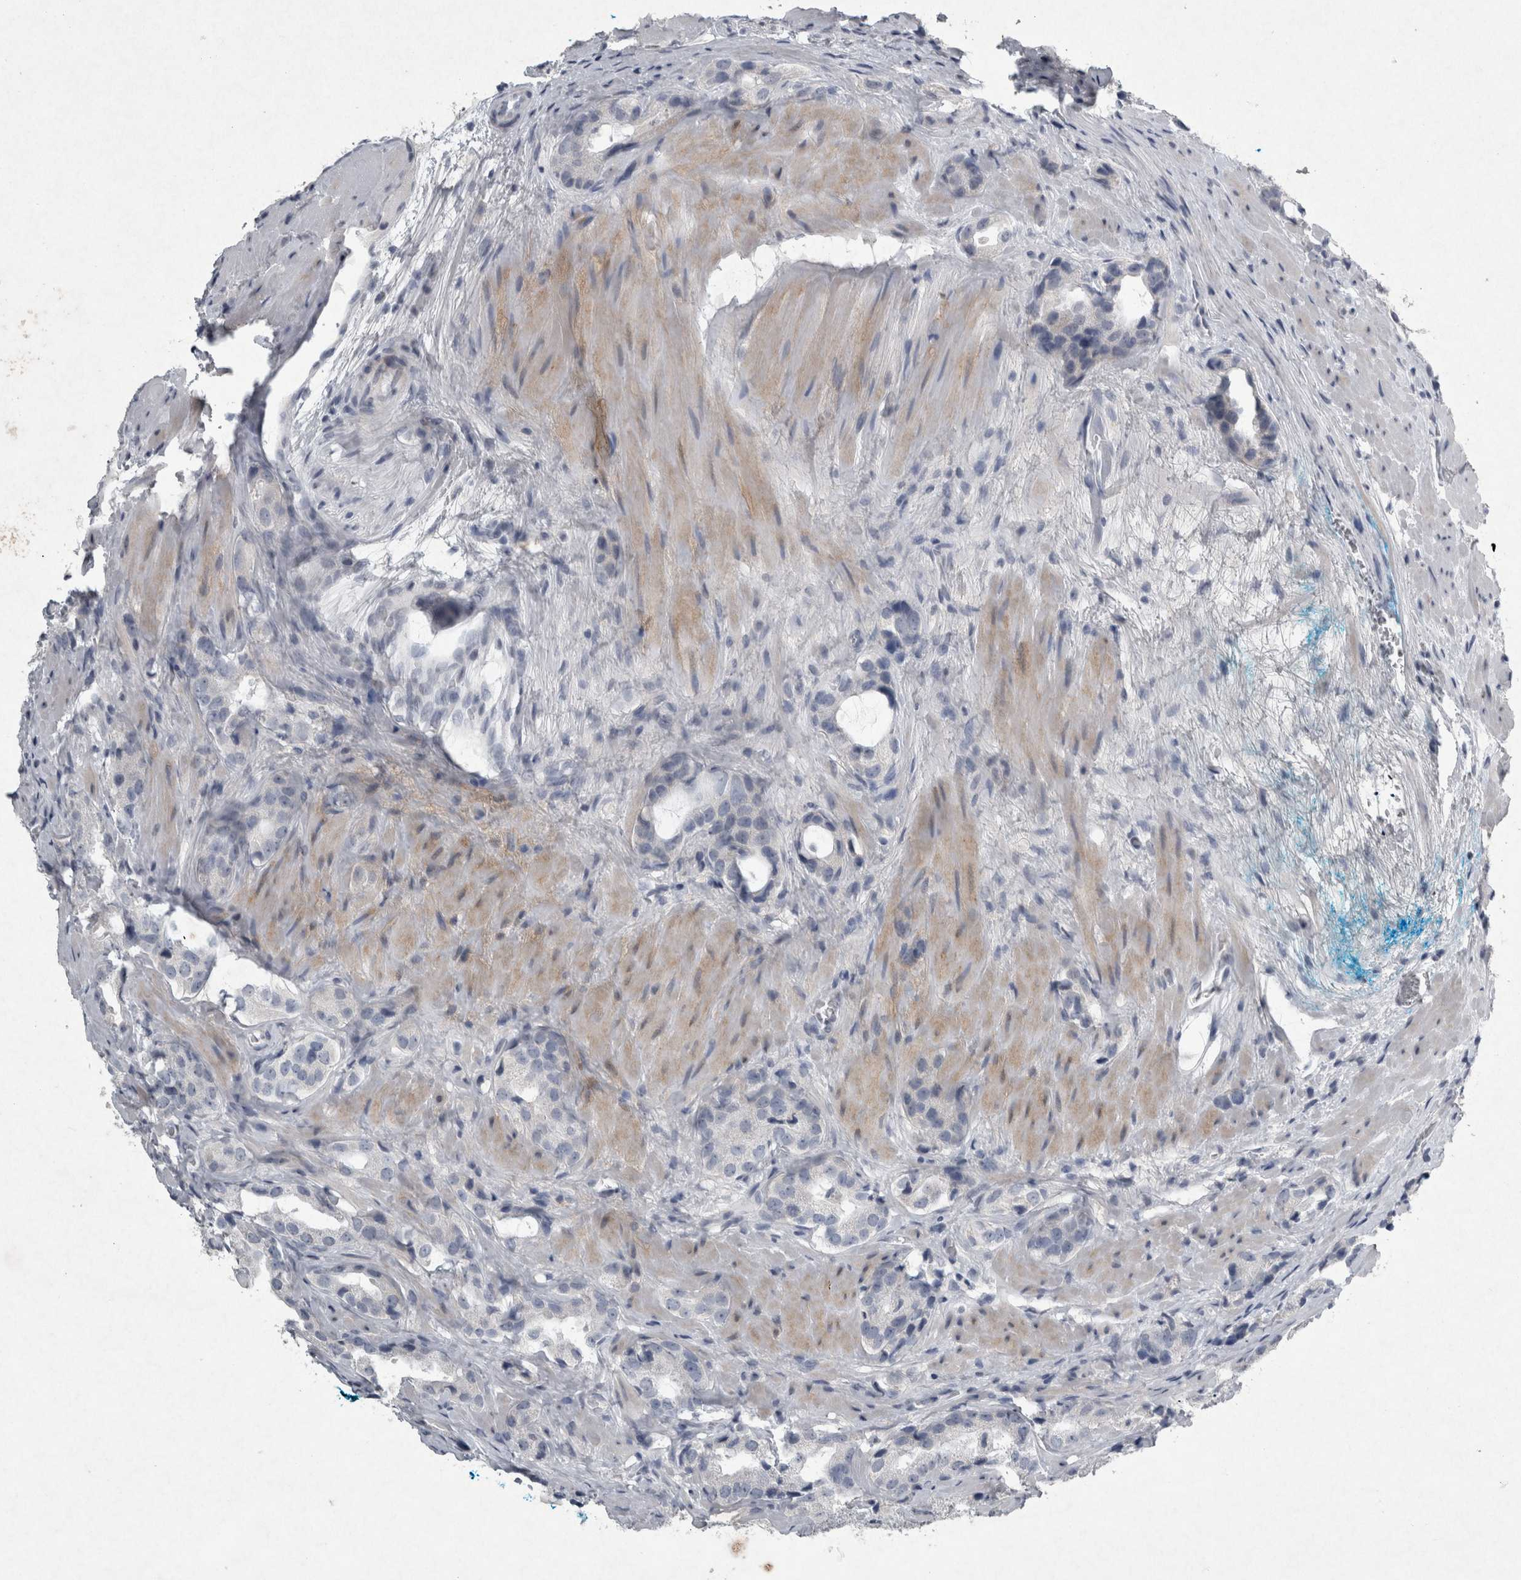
{"staining": {"intensity": "negative", "quantity": "none", "location": "none"}, "tissue": "prostate cancer", "cell_type": "Tumor cells", "image_type": "cancer", "snomed": [{"axis": "morphology", "description": "Adenocarcinoma, High grade"}, {"axis": "topography", "description": "Prostate"}], "caption": "An immunohistochemistry (IHC) histopathology image of prostate cancer (high-grade adenocarcinoma) is shown. There is no staining in tumor cells of prostate cancer (high-grade adenocarcinoma).", "gene": "PDX1", "patient": {"sex": "male", "age": 63}}